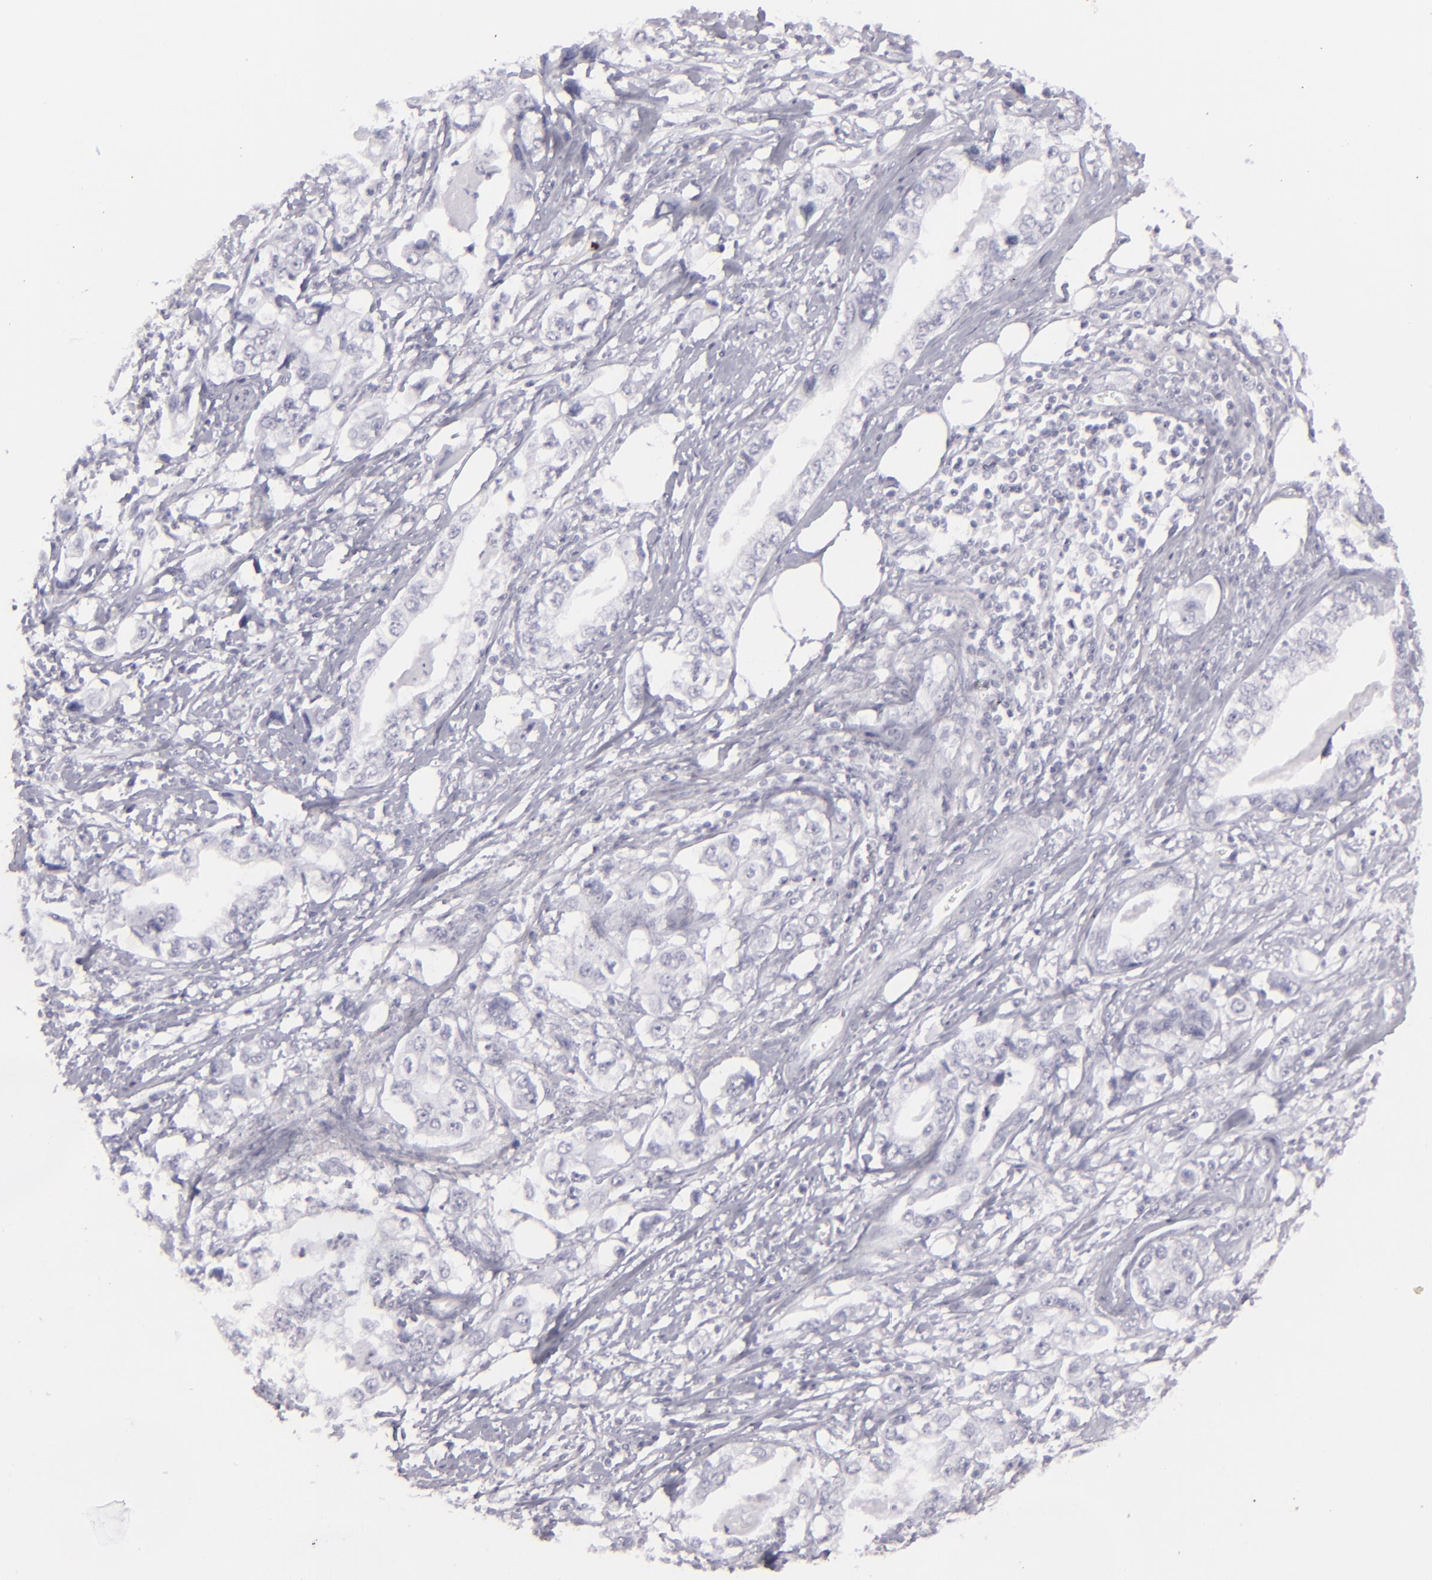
{"staining": {"intensity": "negative", "quantity": "none", "location": "none"}, "tissue": "stomach cancer", "cell_type": "Tumor cells", "image_type": "cancer", "snomed": [{"axis": "morphology", "description": "Adenocarcinoma, NOS"}, {"axis": "topography", "description": "Pancreas"}, {"axis": "topography", "description": "Stomach, upper"}], "caption": "Photomicrograph shows no protein positivity in tumor cells of stomach adenocarcinoma tissue.", "gene": "FLG", "patient": {"sex": "male", "age": 77}}